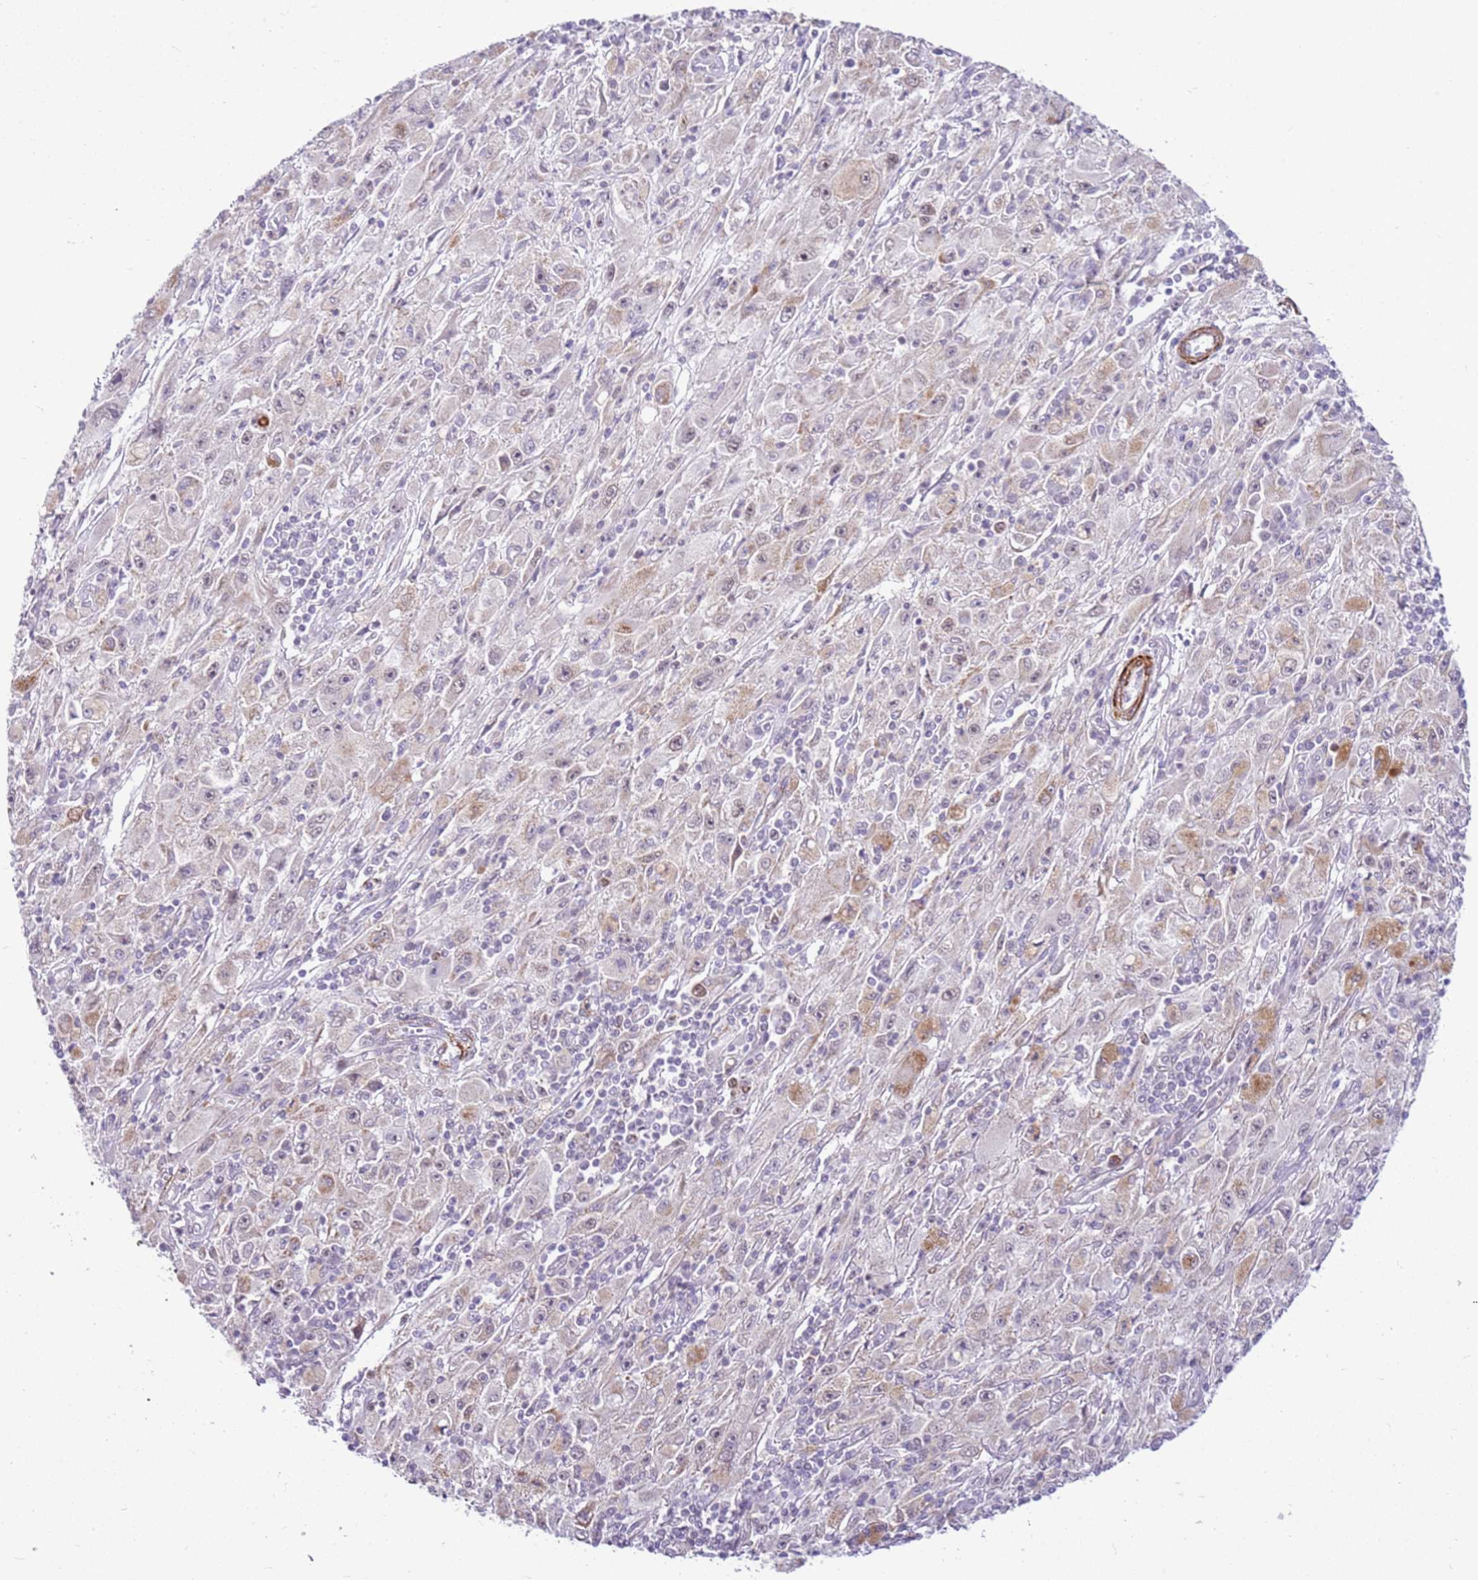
{"staining": {"intensity": "negative", "quantity": "none", "location": "none"}, "tissue": "melanoma", "cell_type": "Tumor cells", "image_type": "cancer", "snomed": [{"axis": "morphology", "description": "Malignant melanoma, Metastatic site"}, {"axis": "topography", "description": "Skin"}], "caption": "Immunohistochemical staining of human melanoma displays no significant positivity in tumor cells.", "gene": "SMIM4", "patient": {"sex": "male", "age": 53}}